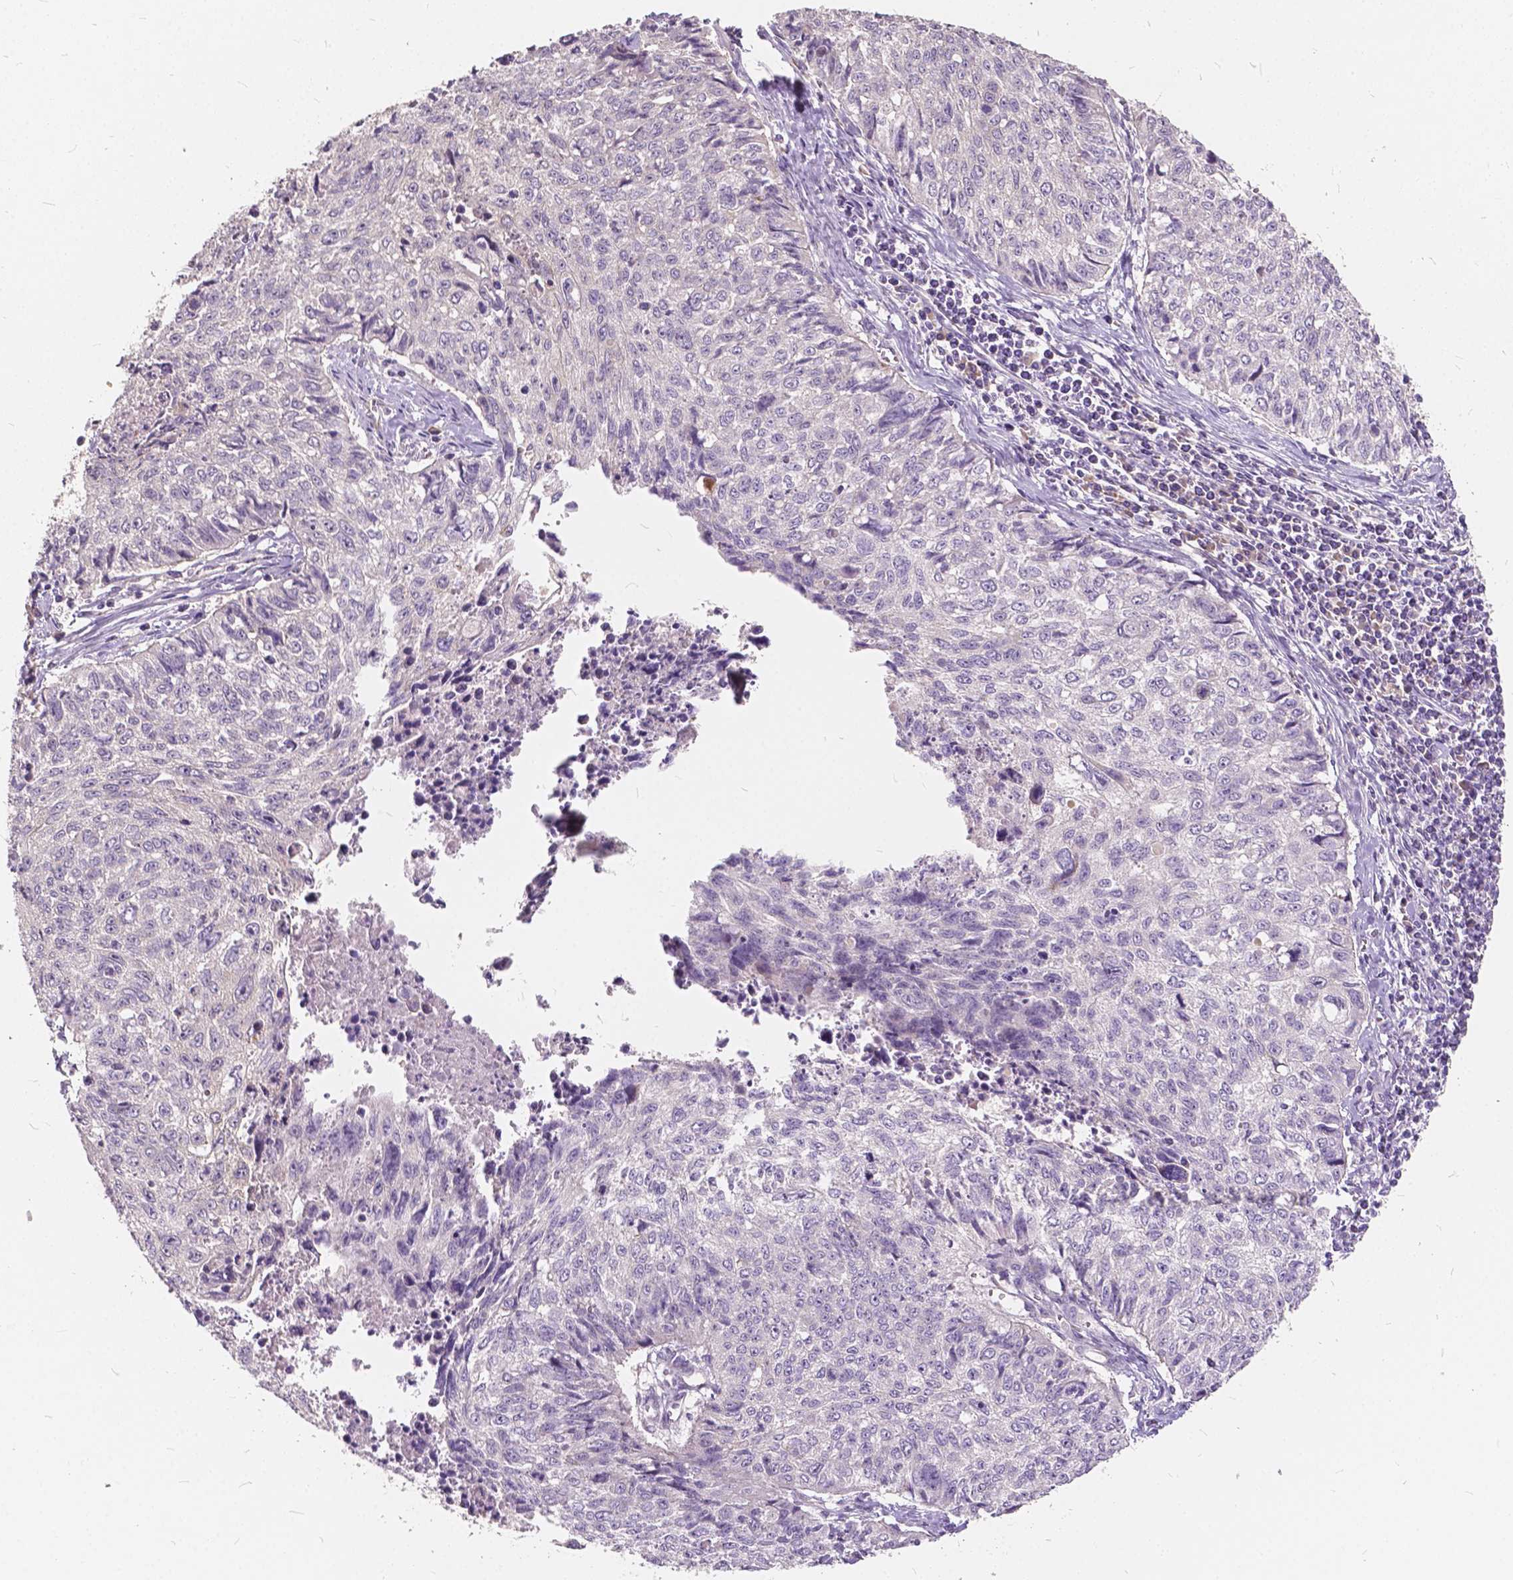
{"staining": {"intensity": "negative", "quantity": "none", "location": "none"}, "tissue": "lung cancer", "cell_type": "Tumor cells", "image_type": "cancer", "snomed": [{"axis": "morphology", "description": "Normal morphology"}, {"axis": "morphology", "description": "Aneuploidy"}, {"axis": "morphology", "description": "Squamous cell carcinoma, NOS"}, {"axis": "topography", "description": "Lymph node"}, {"axis": "topography", "description": "Lung"}], "caption": "The histopathology image exhibits no significant expression in tumor cells of lung cancer (squamous cell carcinoma).", "gene": "SLC7A8", "patient": {"sex": "female", "age": 76}}